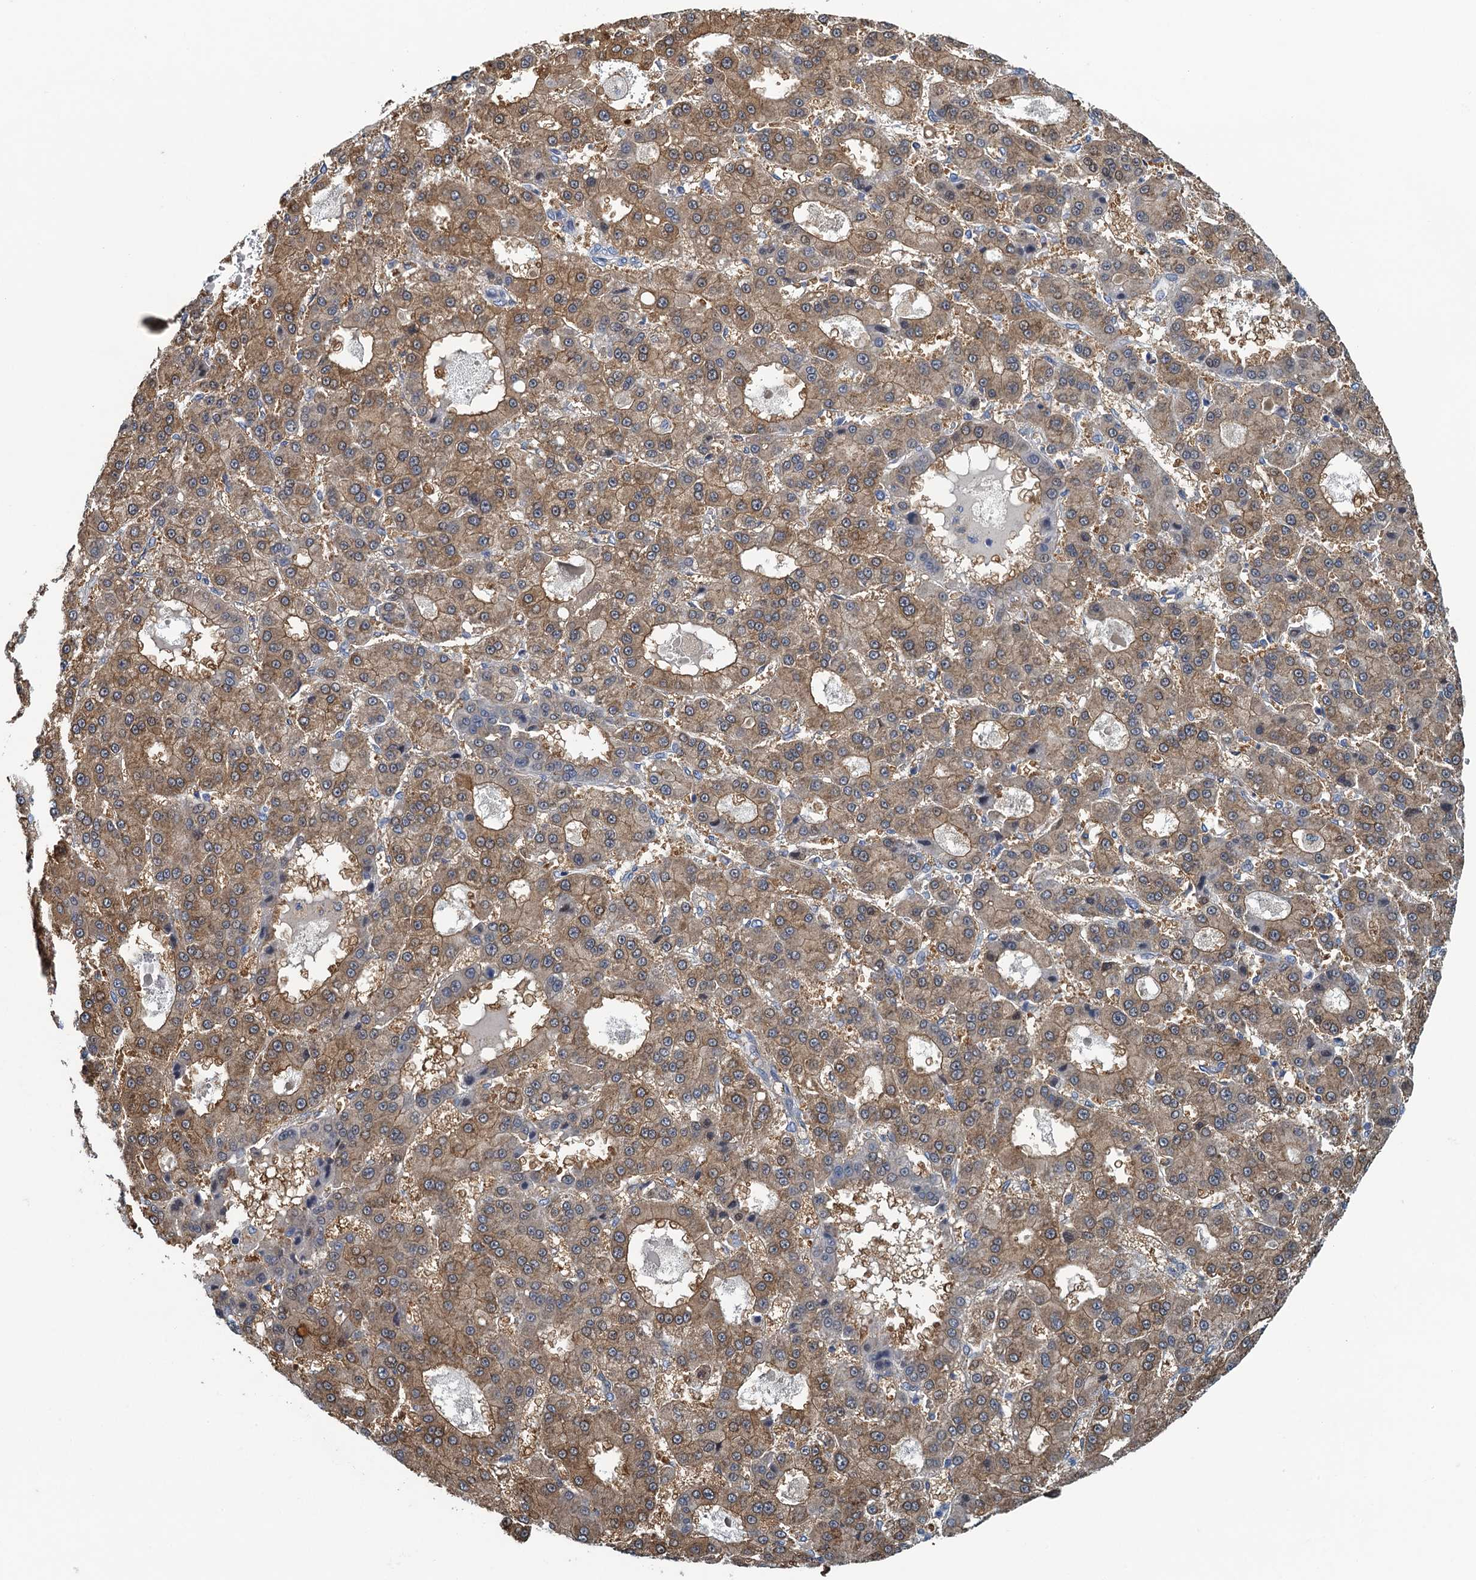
{"staining": {"intensity": "moderate", "quantity": ">75%", "location": "cytoplasmic/membranous"}, "tissue": "liver cancer", "cell_type": "Tumor cells", "image_type": "cancer", "snomed": [{"axis": "morphology", "description": "Carcinoma, Hepatocellular, NOS"}, {"axis": "topography", "description": "Liver"}], "caption": "Moderate cytoplasmic/membranous protein positivity is identified in approximately >75% of tumor cells in liver cancer.", "gene": "NCKAP1L", "patient": {"sex": "male", "age": 70}}